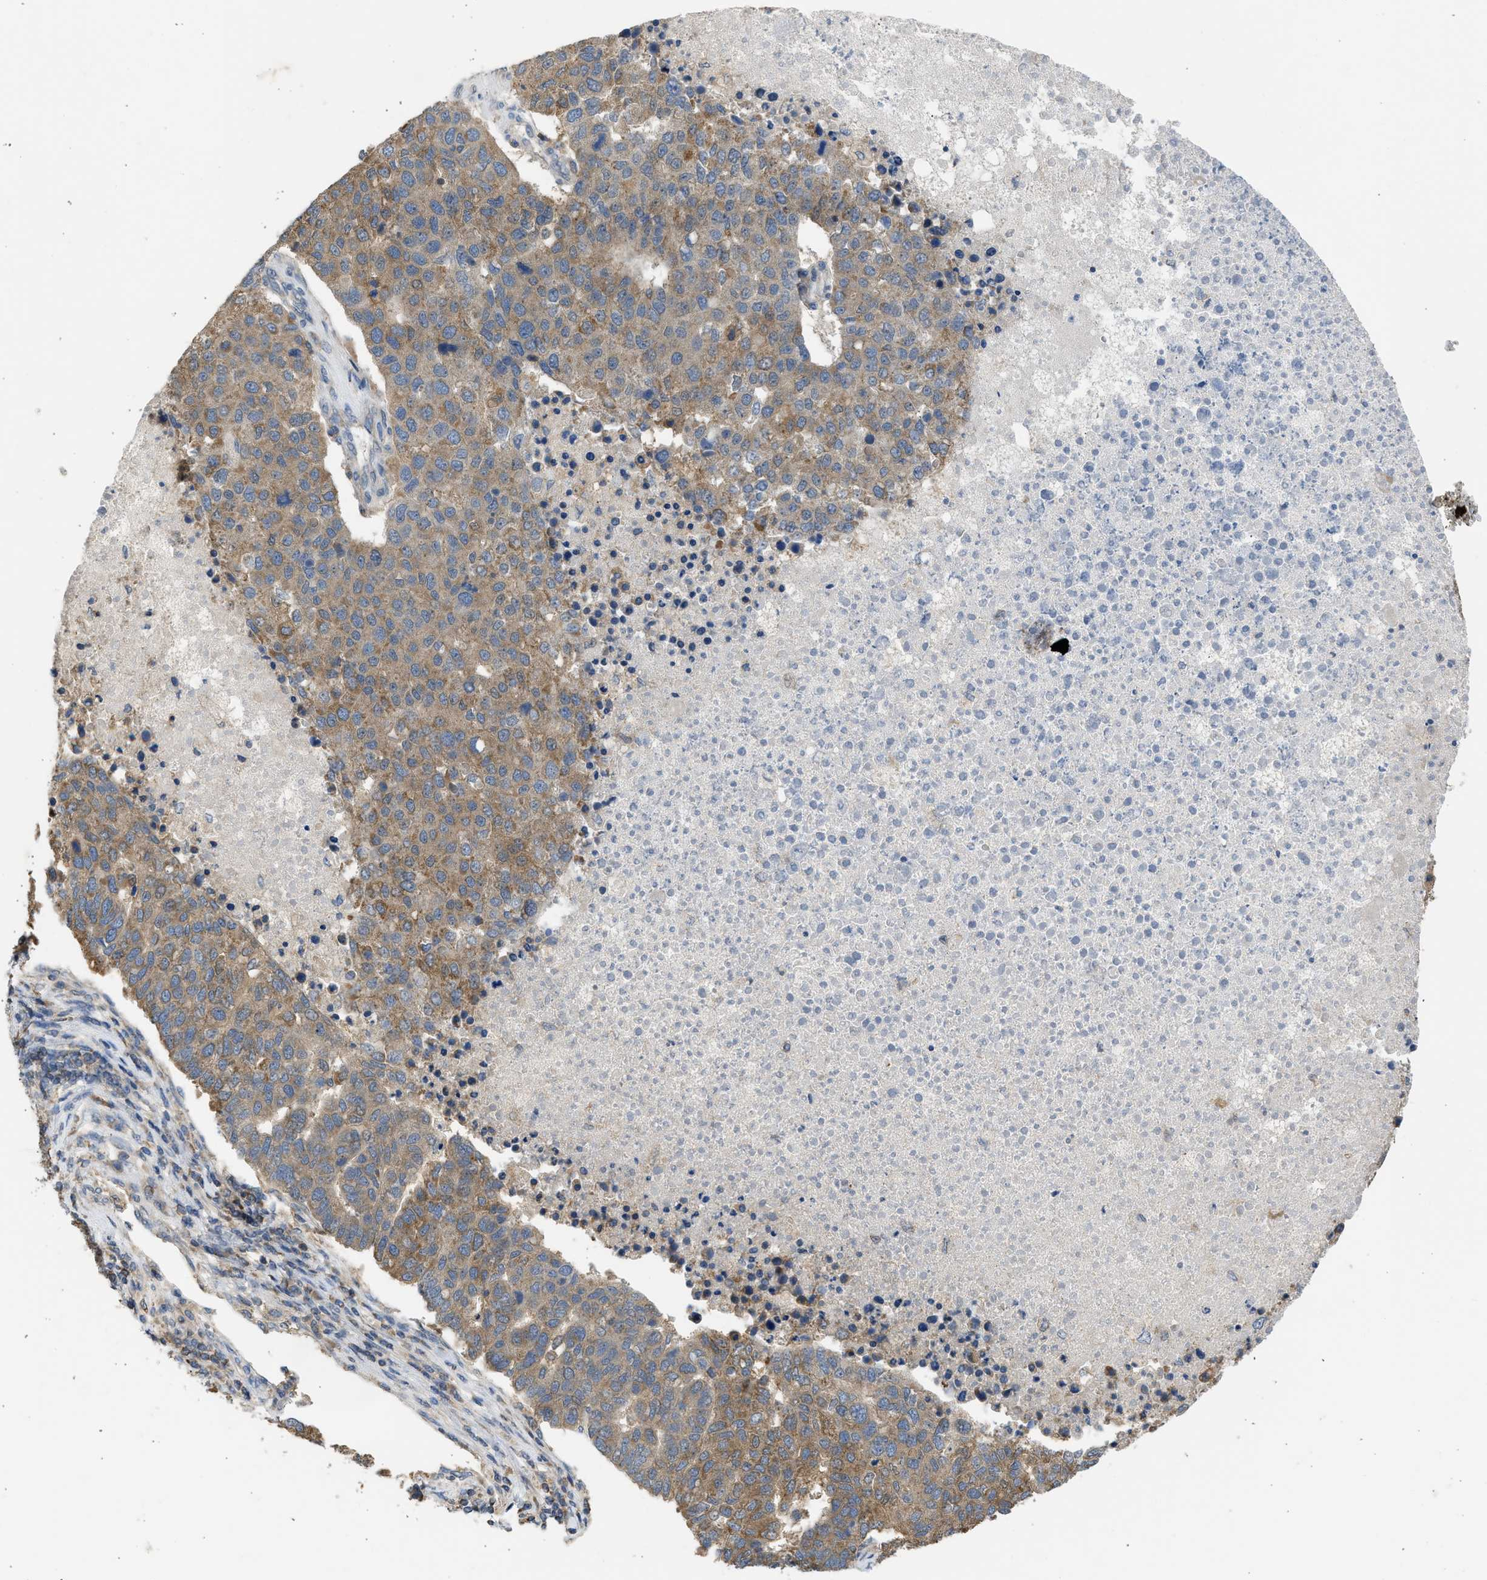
{"staining": {"intensity": "moderate", "quantity": ">75%", "location": "cytoplasmic/membranous"}, "tissue": "pancreatic cancer", "cell_type": "Tumor cells", "image_type": "cancer", "snomed": [{"axis": "morphology", "description": "Adenocarcinoma, NOS"}, {"axis": "topography", "description": "Pancreas"}], "caption": "A brown stain shows moderate cytoplasmic/membranous expression of a protein in human pancreatic cancer (adenocarcinoma) tumor cells.", "gene": "CYP1A1", "patient": {"sex": "female", "age": 61}}